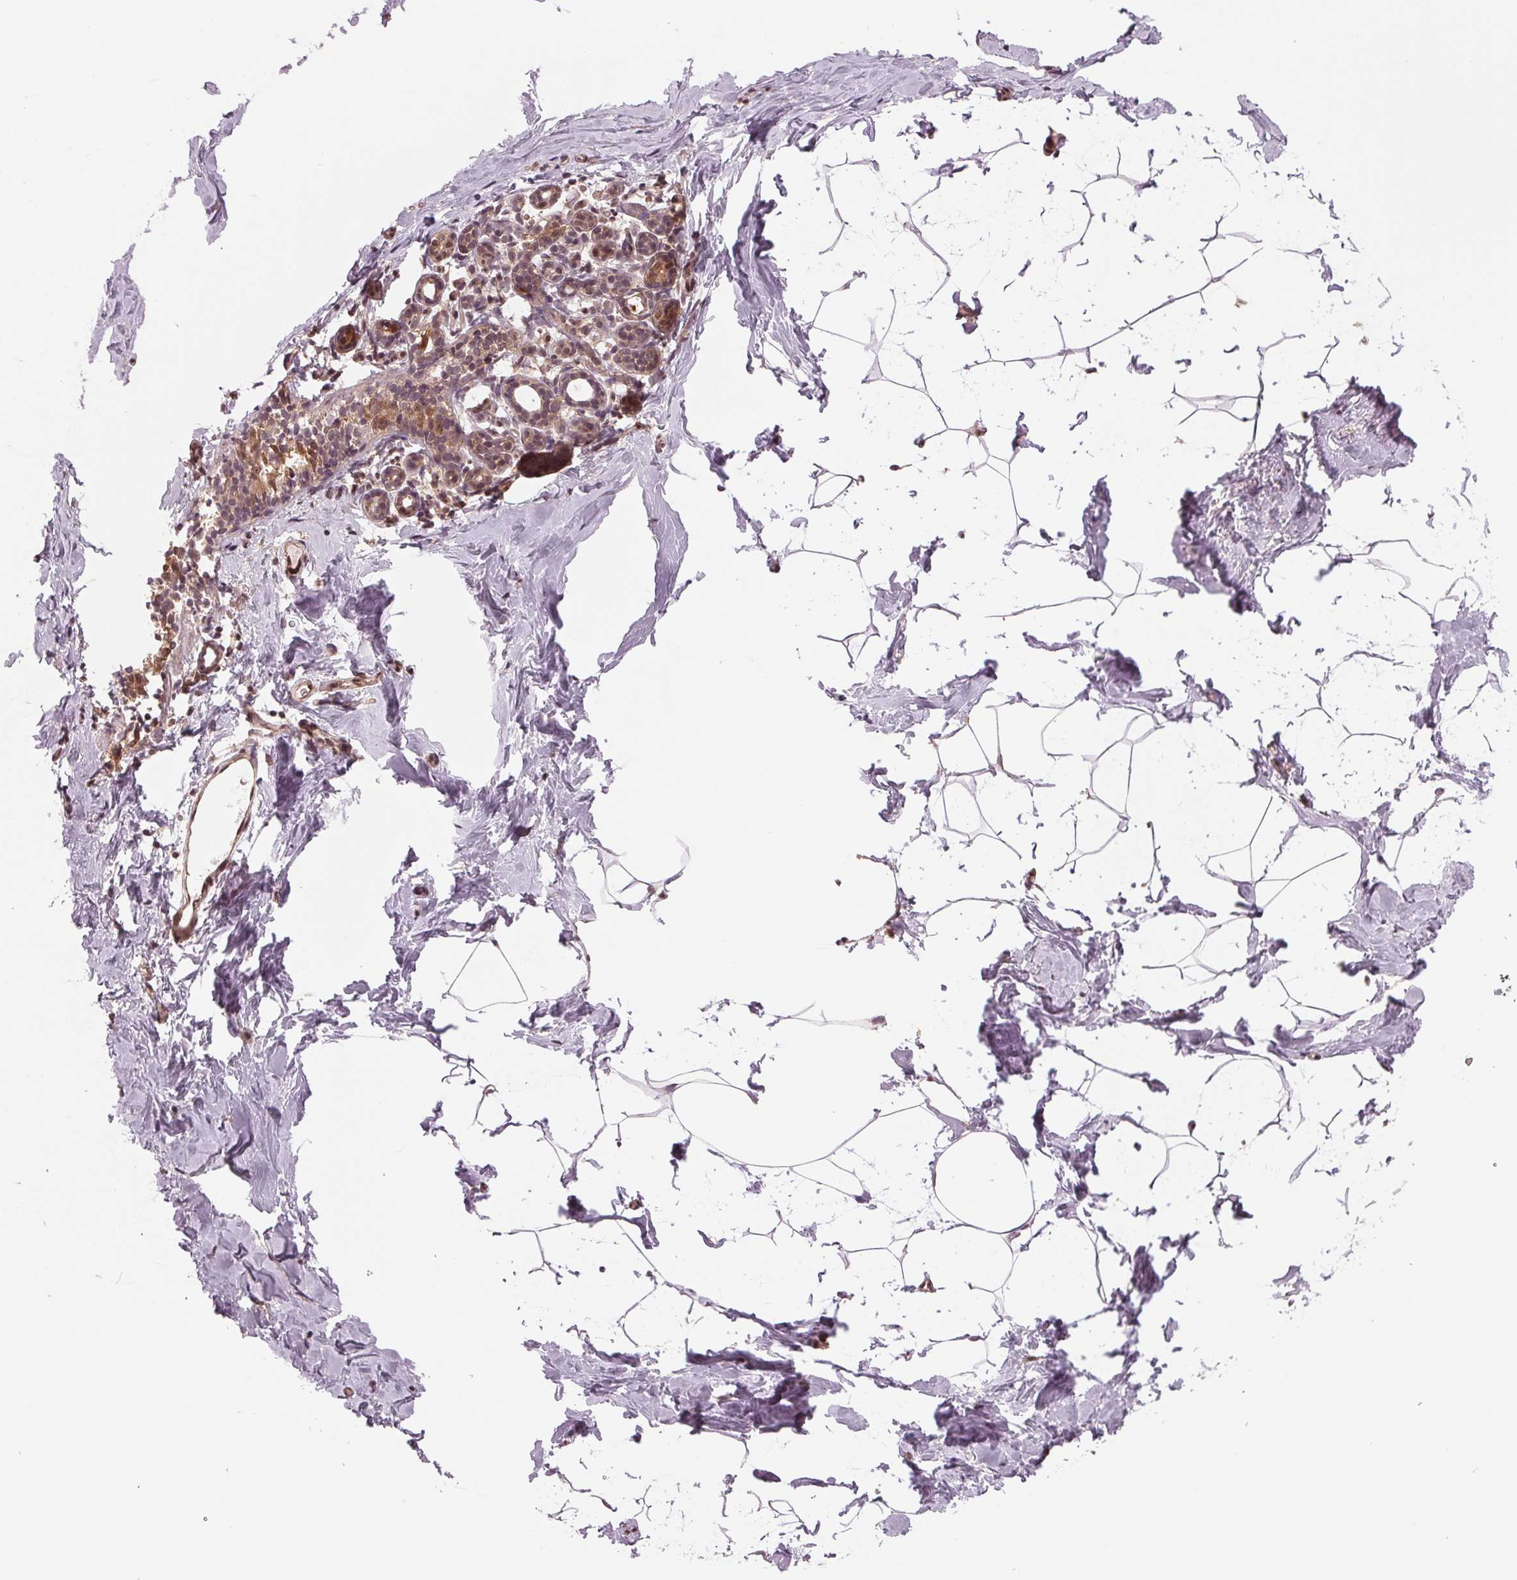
{"staining": {"intensity": "moderate", "quantity": ">75%", "location": "cytoplasmic/membranous,nuclear"}, "tissue": "breast", "cell_type": "Adipocytes", "image_type": "normal", "snomed": [{"axis": "morphology", "description": "Normal tissue, NOS"}, {"axis": "topography", "description": "Breast"}], "caption": "Breast was stained to show a protein in brown. There is medium levels of moderate cytoplasmic/membranous,nuclear staining in about >75% of adipocytes. The staining was performed using DAB, with brown indicating positive protein expression. Nuclei are stained blue with hematoxylin.", "gene": "STAT3", "patient": {"sex": "female", "age": 32}}